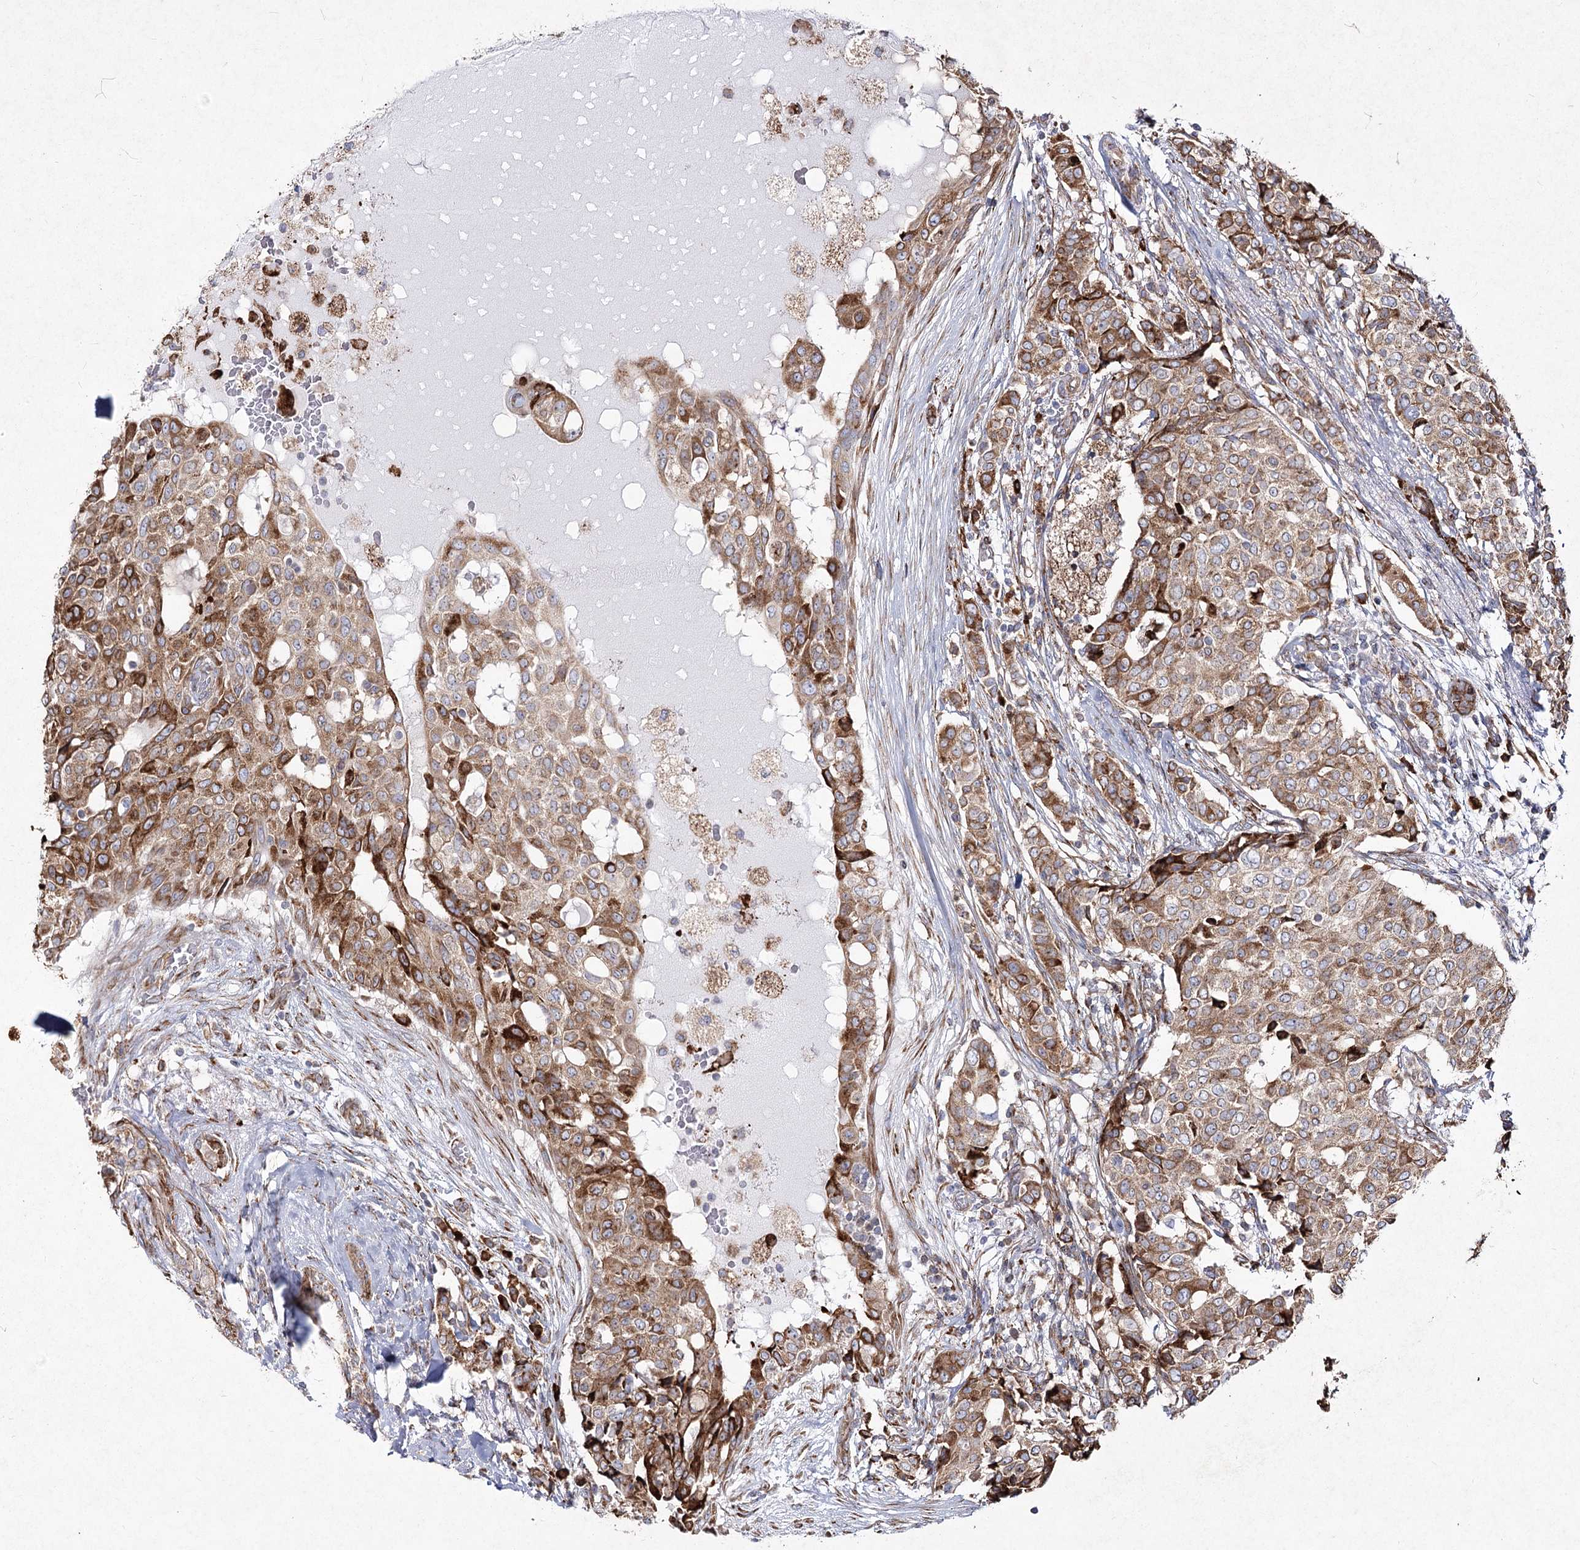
{"staining": {"intensity": "moderate", "quantity": ">75%", "location": "cytoplasmic/membranous"}, "tissue": "breast cancer", "cell_type": "Tumor cells", "image_type": "cancer", "snomed": [{"axis": "morphology", "description": "Lobular carcinoma"}, {"axis": "topography", "description": "Breast"}], "caption": "This image displays IHC staining of breast cancer (lobular carcinoma), with medium moderate cytoplasmic/membranous positivity in approximately >75% of tumor cells.", "gene": "NHLRC2", "patient": {"sex": "female", "age": 51}}